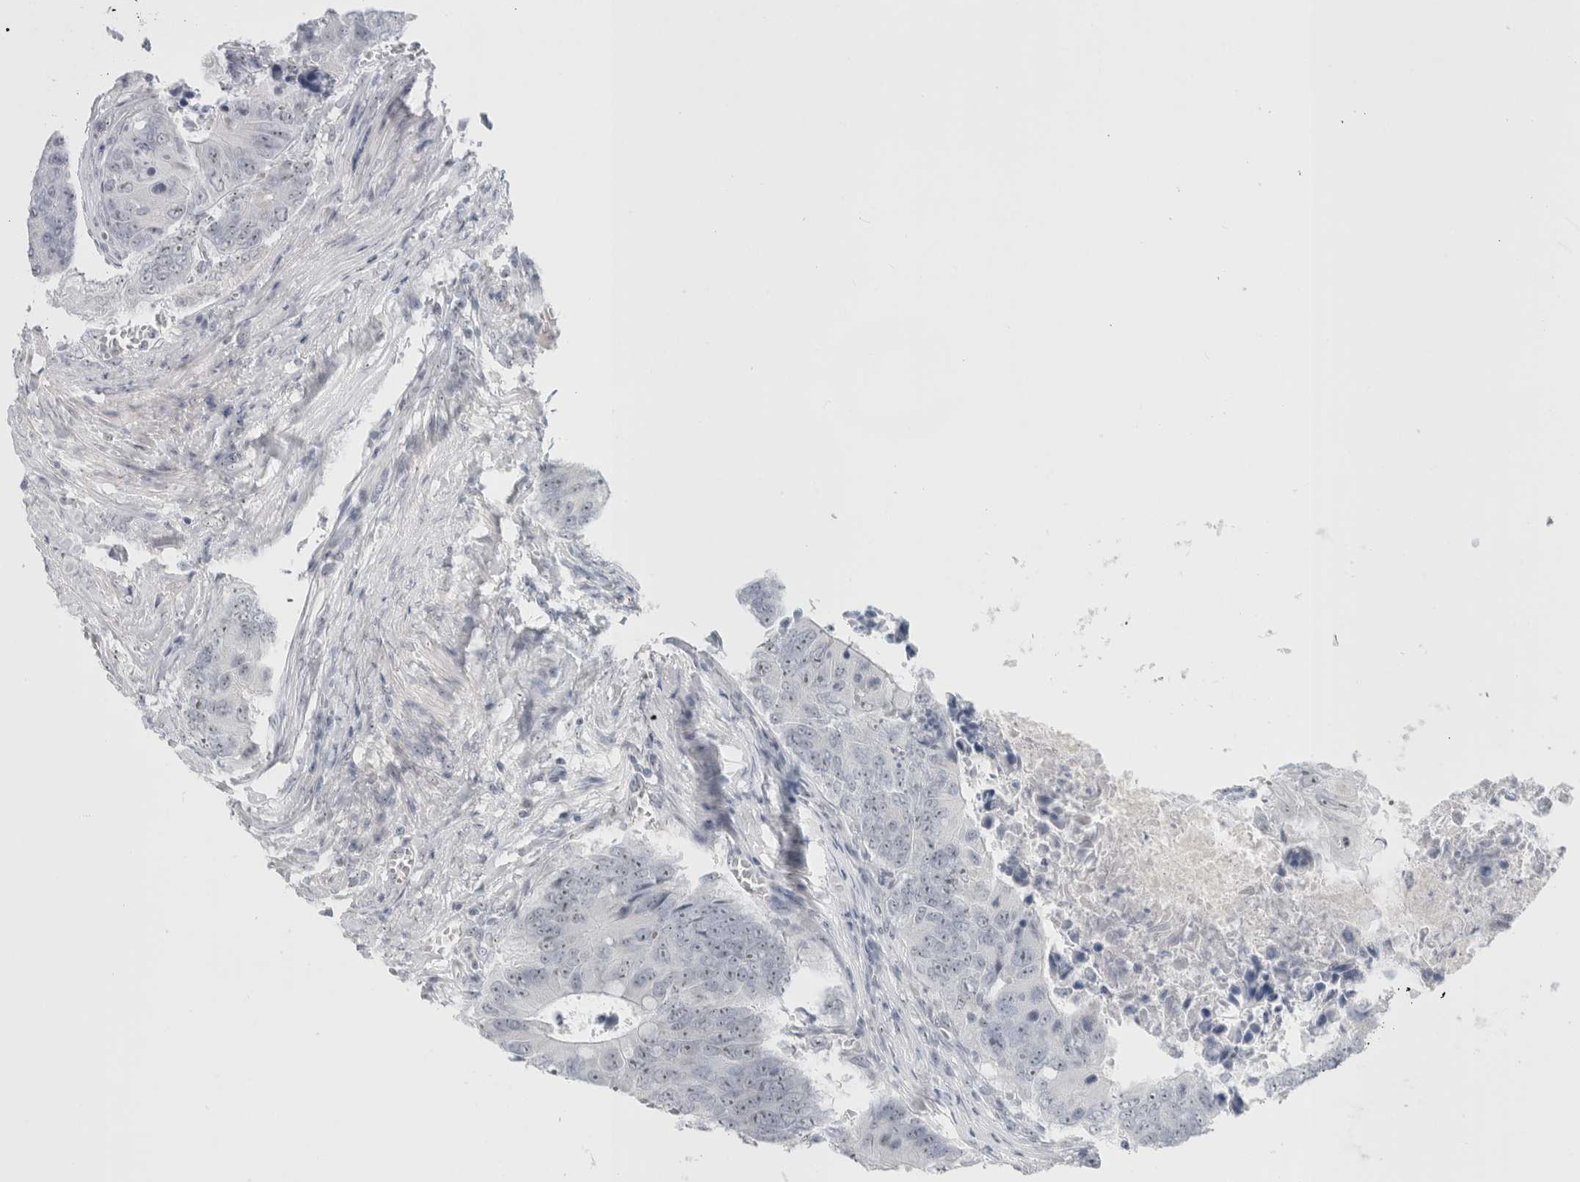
{"staining": {"intensity": "negative", "quantity": "none", "location": "none"}, "tissue": "colorectal cancer", "cell_type": "Tumor cells", "image_type": "cancer", "snomed": [{"axis": "morphology", "description": "Adenocarcinoma, NOS"}, {"axis": "topography", "description": "Colon"}], "caption": "The image exhibits no significant expression in tumor cells of adenocarcinoma (colorectal).", "gene": "FMR1NB", "patient": {"sex": "male", "age": 87}}